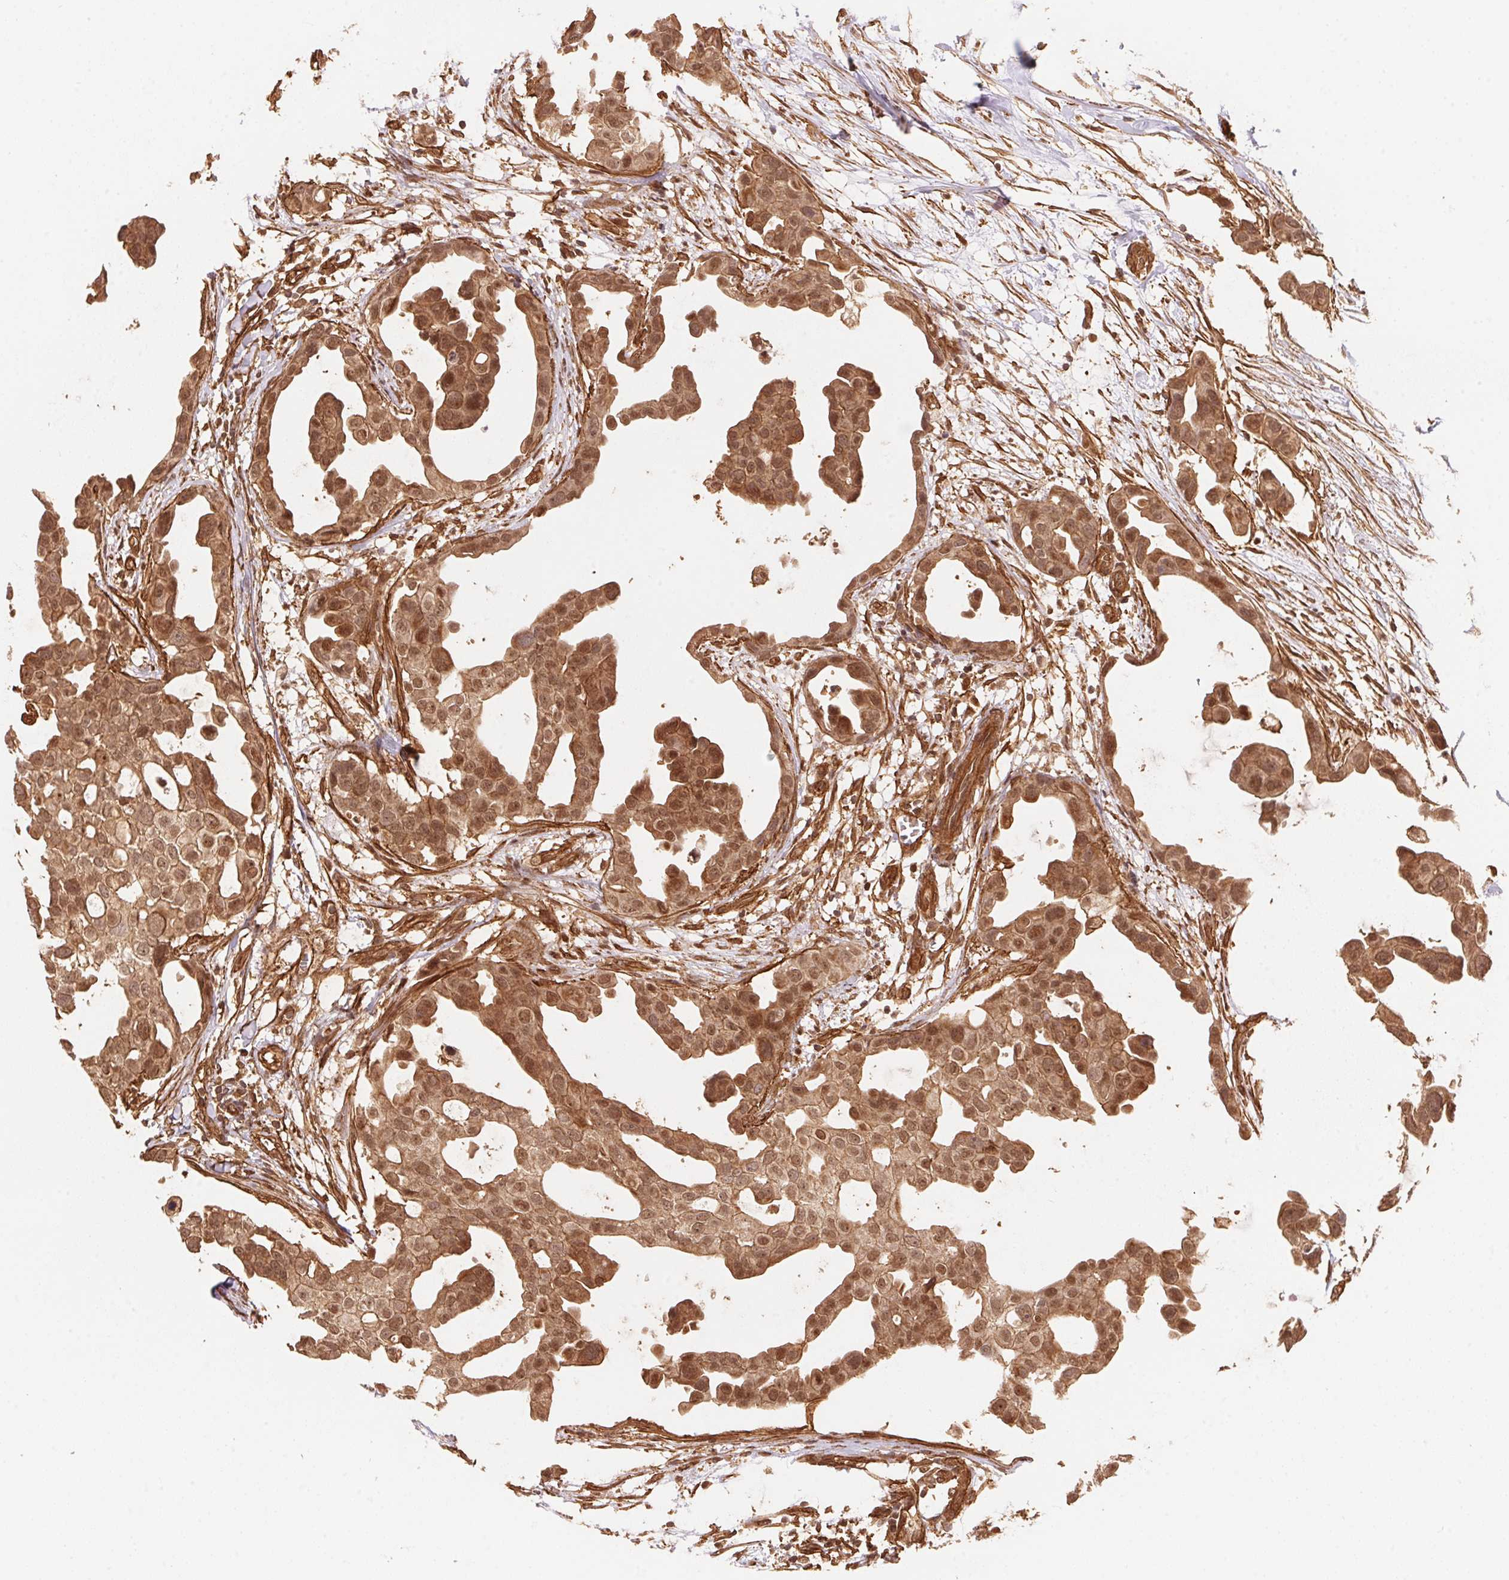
{"staining": {"intensity": "moderate", "quantity": ">75%", "location": "cytoplasmic/membranous,nuclear"}, "tissue": "breast cancer", "cell_type": "Tumor cells", "image_type": "cancer", "snomed": [{"axis": "morphology", "description": "Duct carcinoma"}, {"axis": "topography", "description": "Breast"}], "caption": "This photomicrograph shows breast cancer (intraductal carcinoma) stained with immunohistochemistry to label a protein in brown. The cytoplasmic/membranous and nuclear of tumor cells show moderate positivity for the protein. Nuclei are counter-stained blue.", "gene": "TNIP2", "patient": {"sex": "female", "age": 38}}